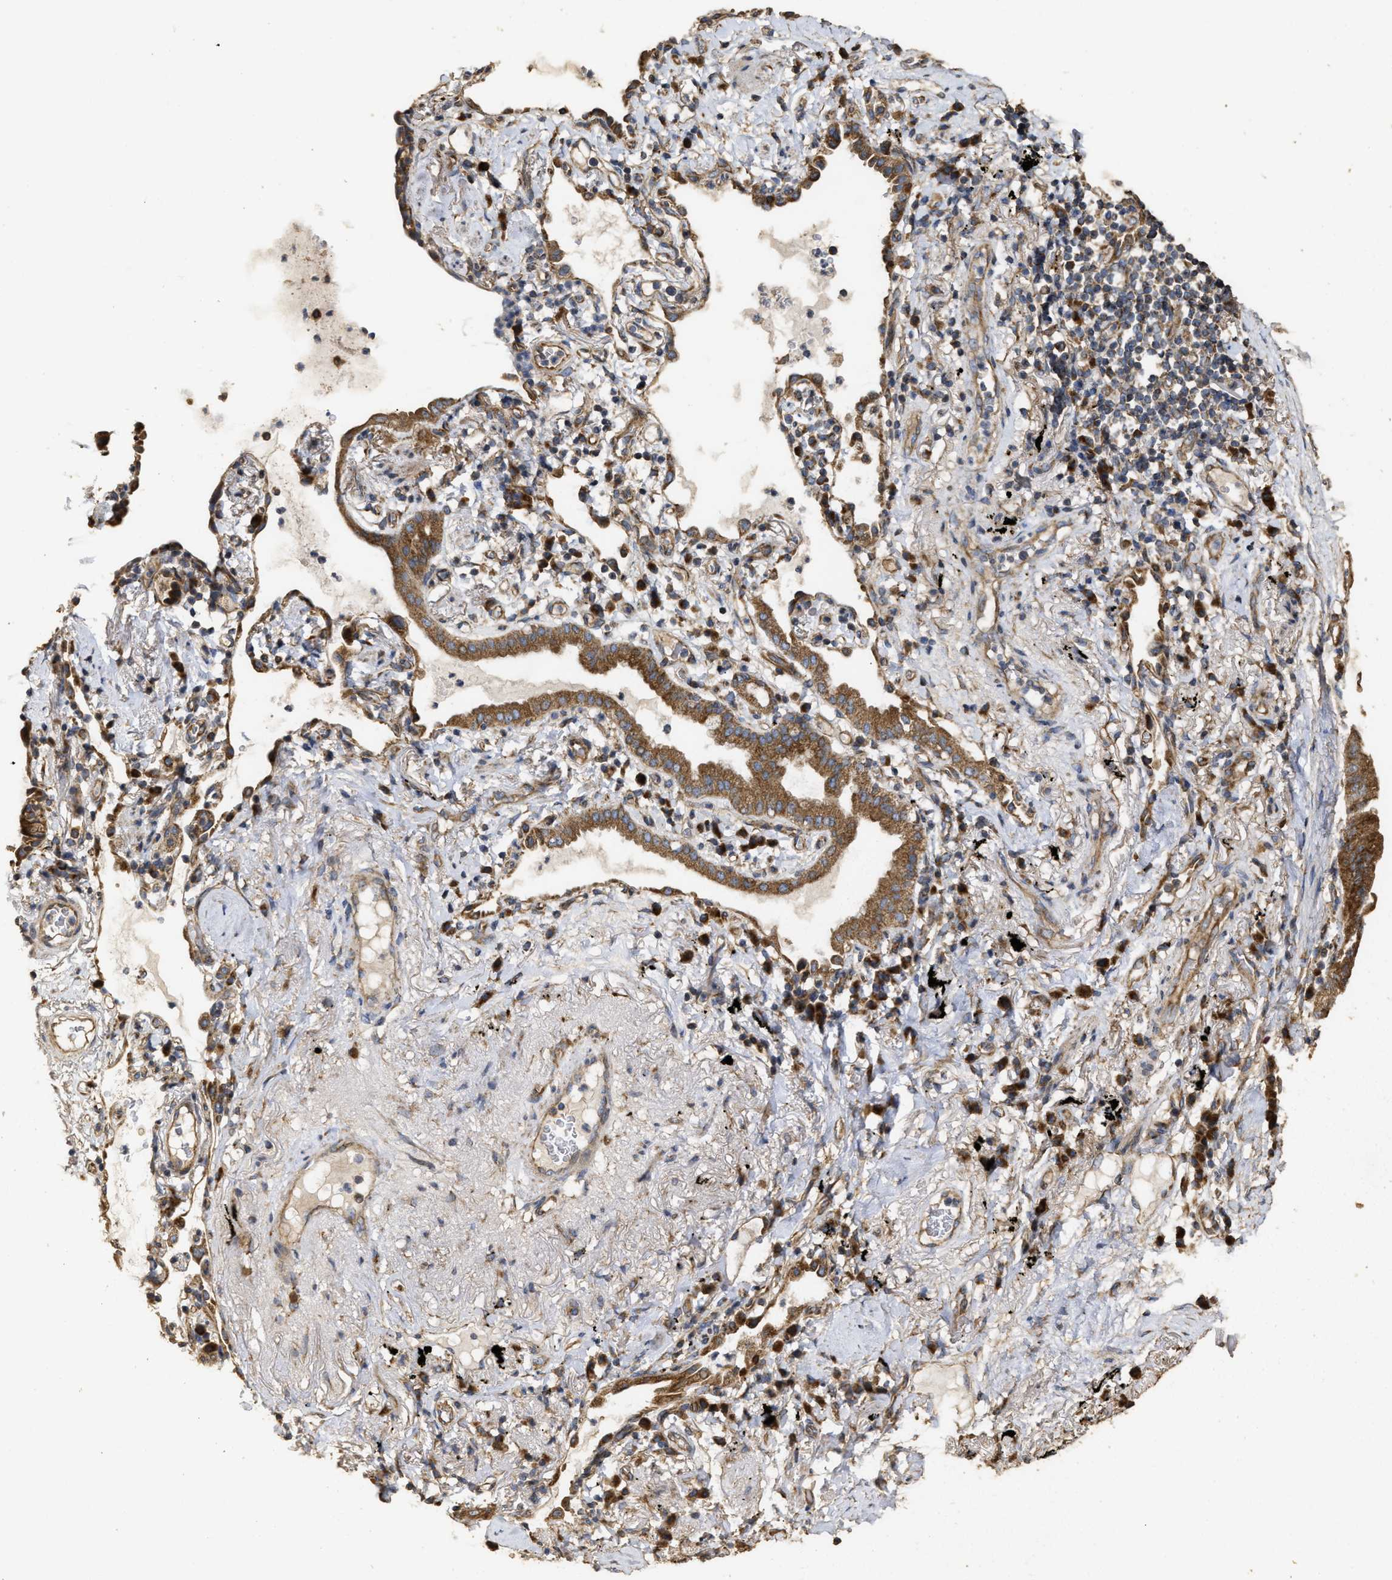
{"staining": {"intensity": "strong", "quantity": ">75%", "location": "cytoplasmic/membranous"}, "tissue": "lung cancer", "cell_type": "Tumor cells", "image_type": "cancer", "snomed": [{"axis": "morphology", "description": "Normal tissue, NOS"}, {"axis": "morphology", "description": "Adenocarcinoma, NOS"}, {"axis": "topography", "description": "Bronchus"}, {"axis": "topography", "description": "Lung"}], "caption": "Immunohistochemistry (IHC) histopathology image of neoplastic tissue: human lung cancer stained using immunohistochemistry displays high levels of strong protein expression localized specifically in the cytoplasmic/membranous of tumor cells, appearing as a cytoplasmic/membranous brown color.", "gene": "NAV1", "patient": {"sex": "female", "age": 70}}